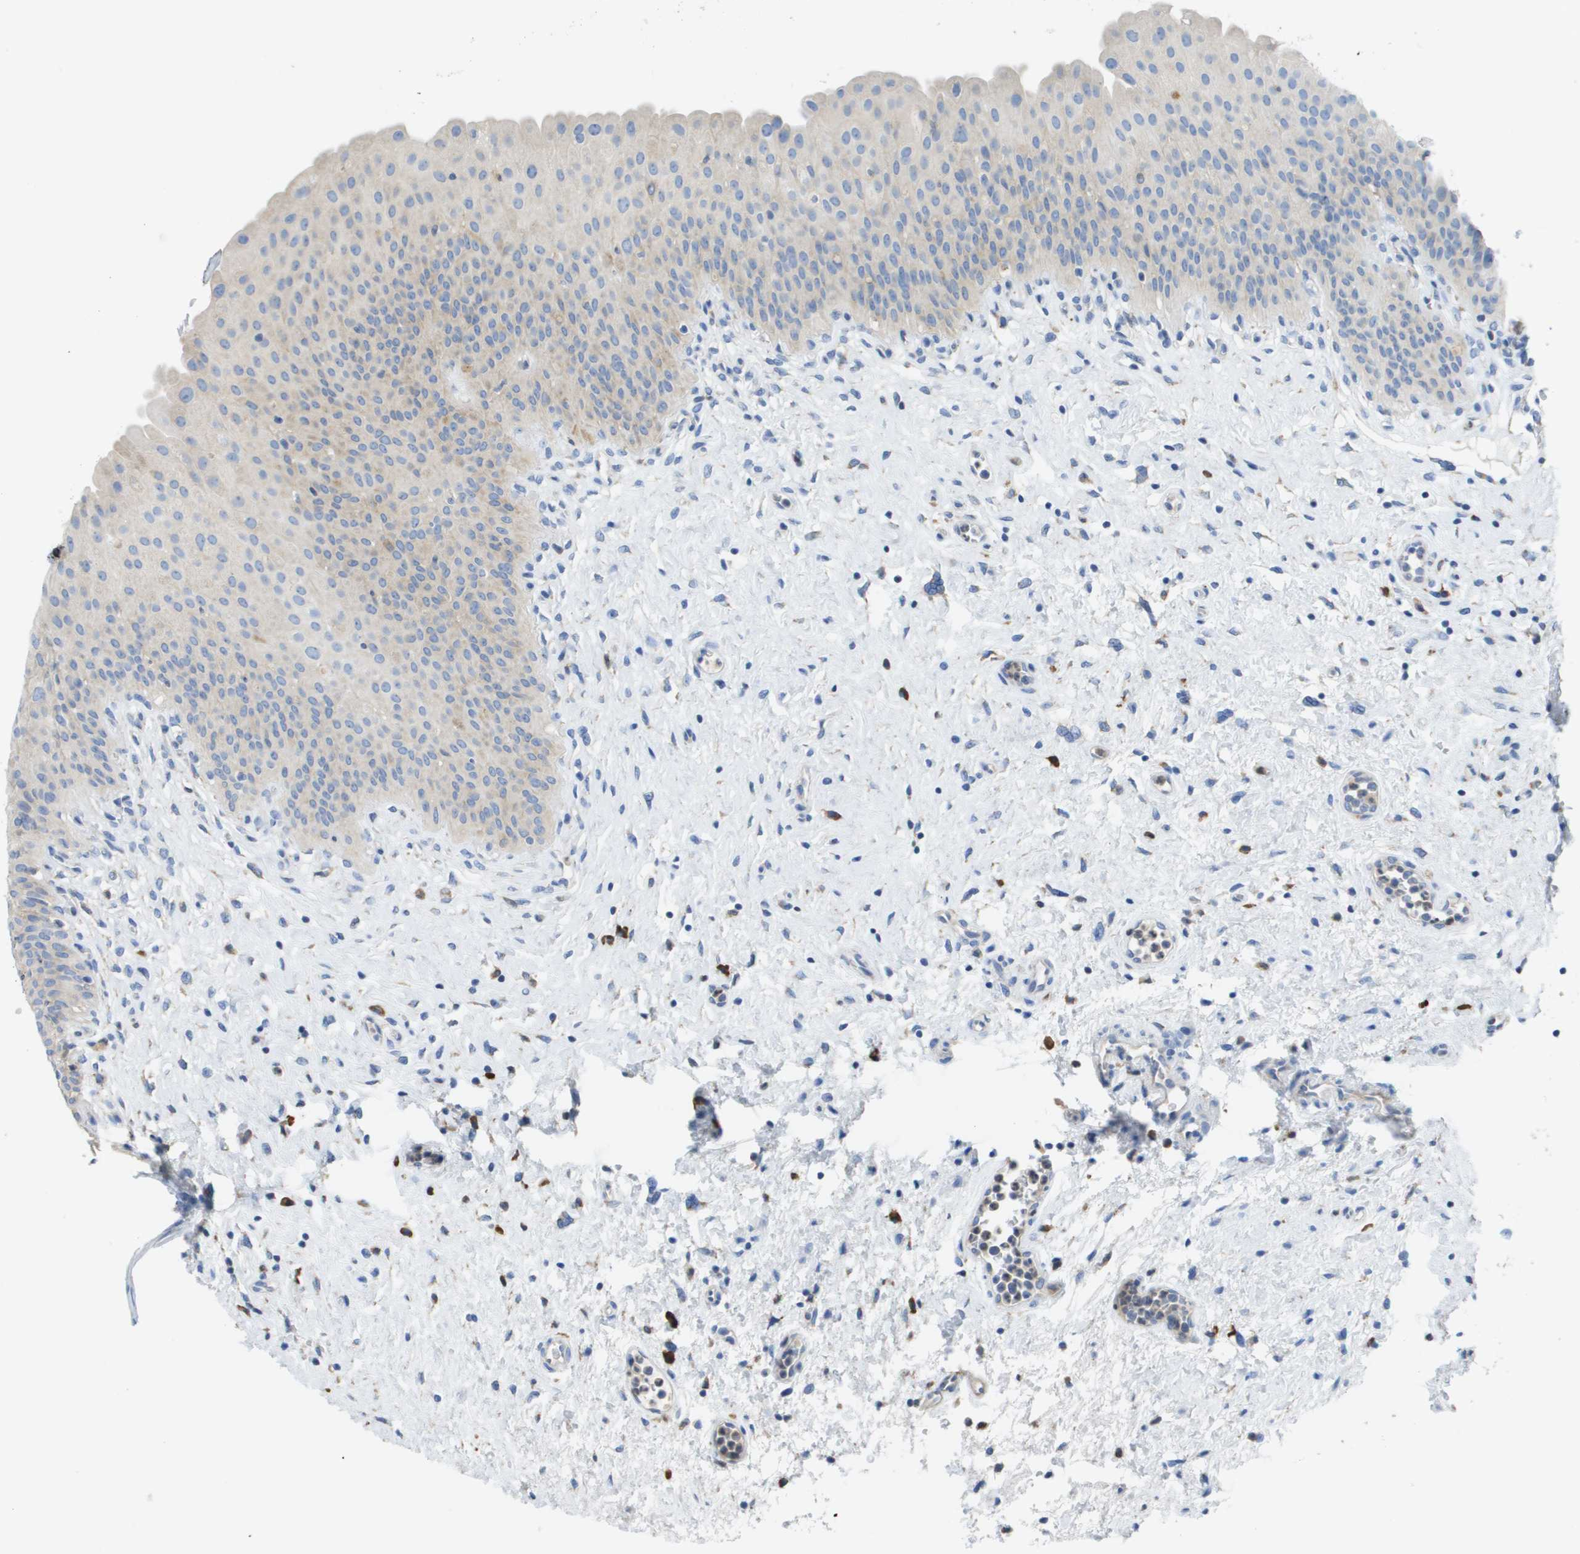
{"staining": {"intensity": "weak", "quantity": "25%-75%", "location": "cytoplasmic/membranous"}, "tissue": "urinary bladder", "cell_type": "Urothelial cells", "image_type": "normal", "snomed": [{"axis": "morphology", "description": "Normal tissue, NOS"}, {"axis": "topography", "description": "Urinary bladder"}], "caption": "Immunohistochemistry (IHC) image of benign urinary bladder stained for a protein (brown), which shows low levels of weak cytoplasmic/membranous positivity in about 25%-75% of urothelial cells.", "gene": "SDR42E1", "patient": {"sex": "male", "age": 46}}